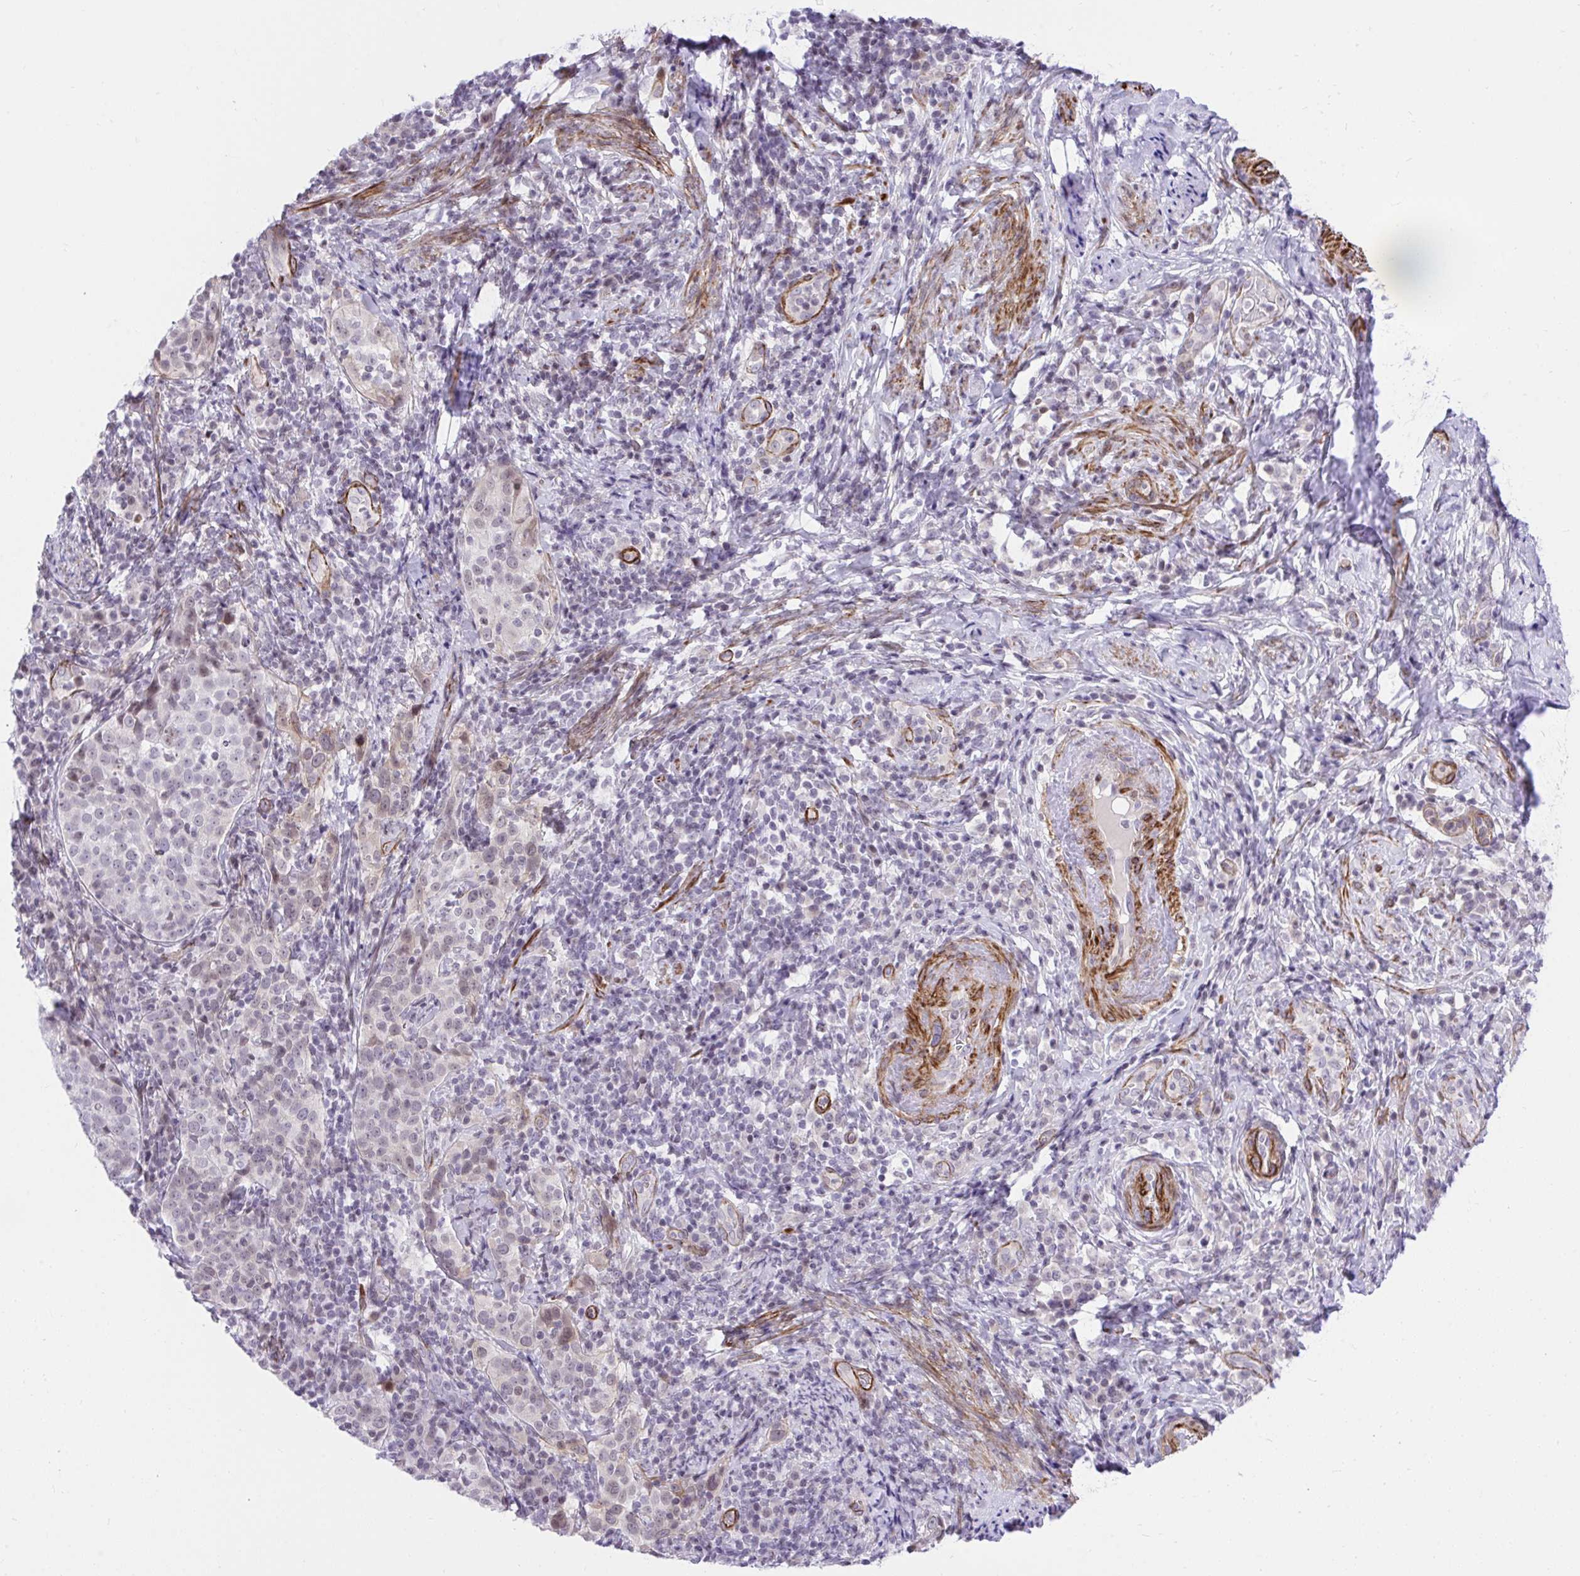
{"staining": {"intensity": "weak", "quantity": "<25%", "location": "nuclear"}, "tissue": "cervical cancer", "cell_type": "Tumor cells", "image_type": "cancer", "snomed": [{"axis": "morphology", "description": "Squamous cell carcinoma, NOS"}, {"axis": "topography", "description": "Cervix"}], "caption": "Cervical squamous cell carcinoma was stained to show a protein in brown. There is no significant staining in tumor cells.", "gene": "KCNN4", "patient": {"sex": "female", "age": 75}}